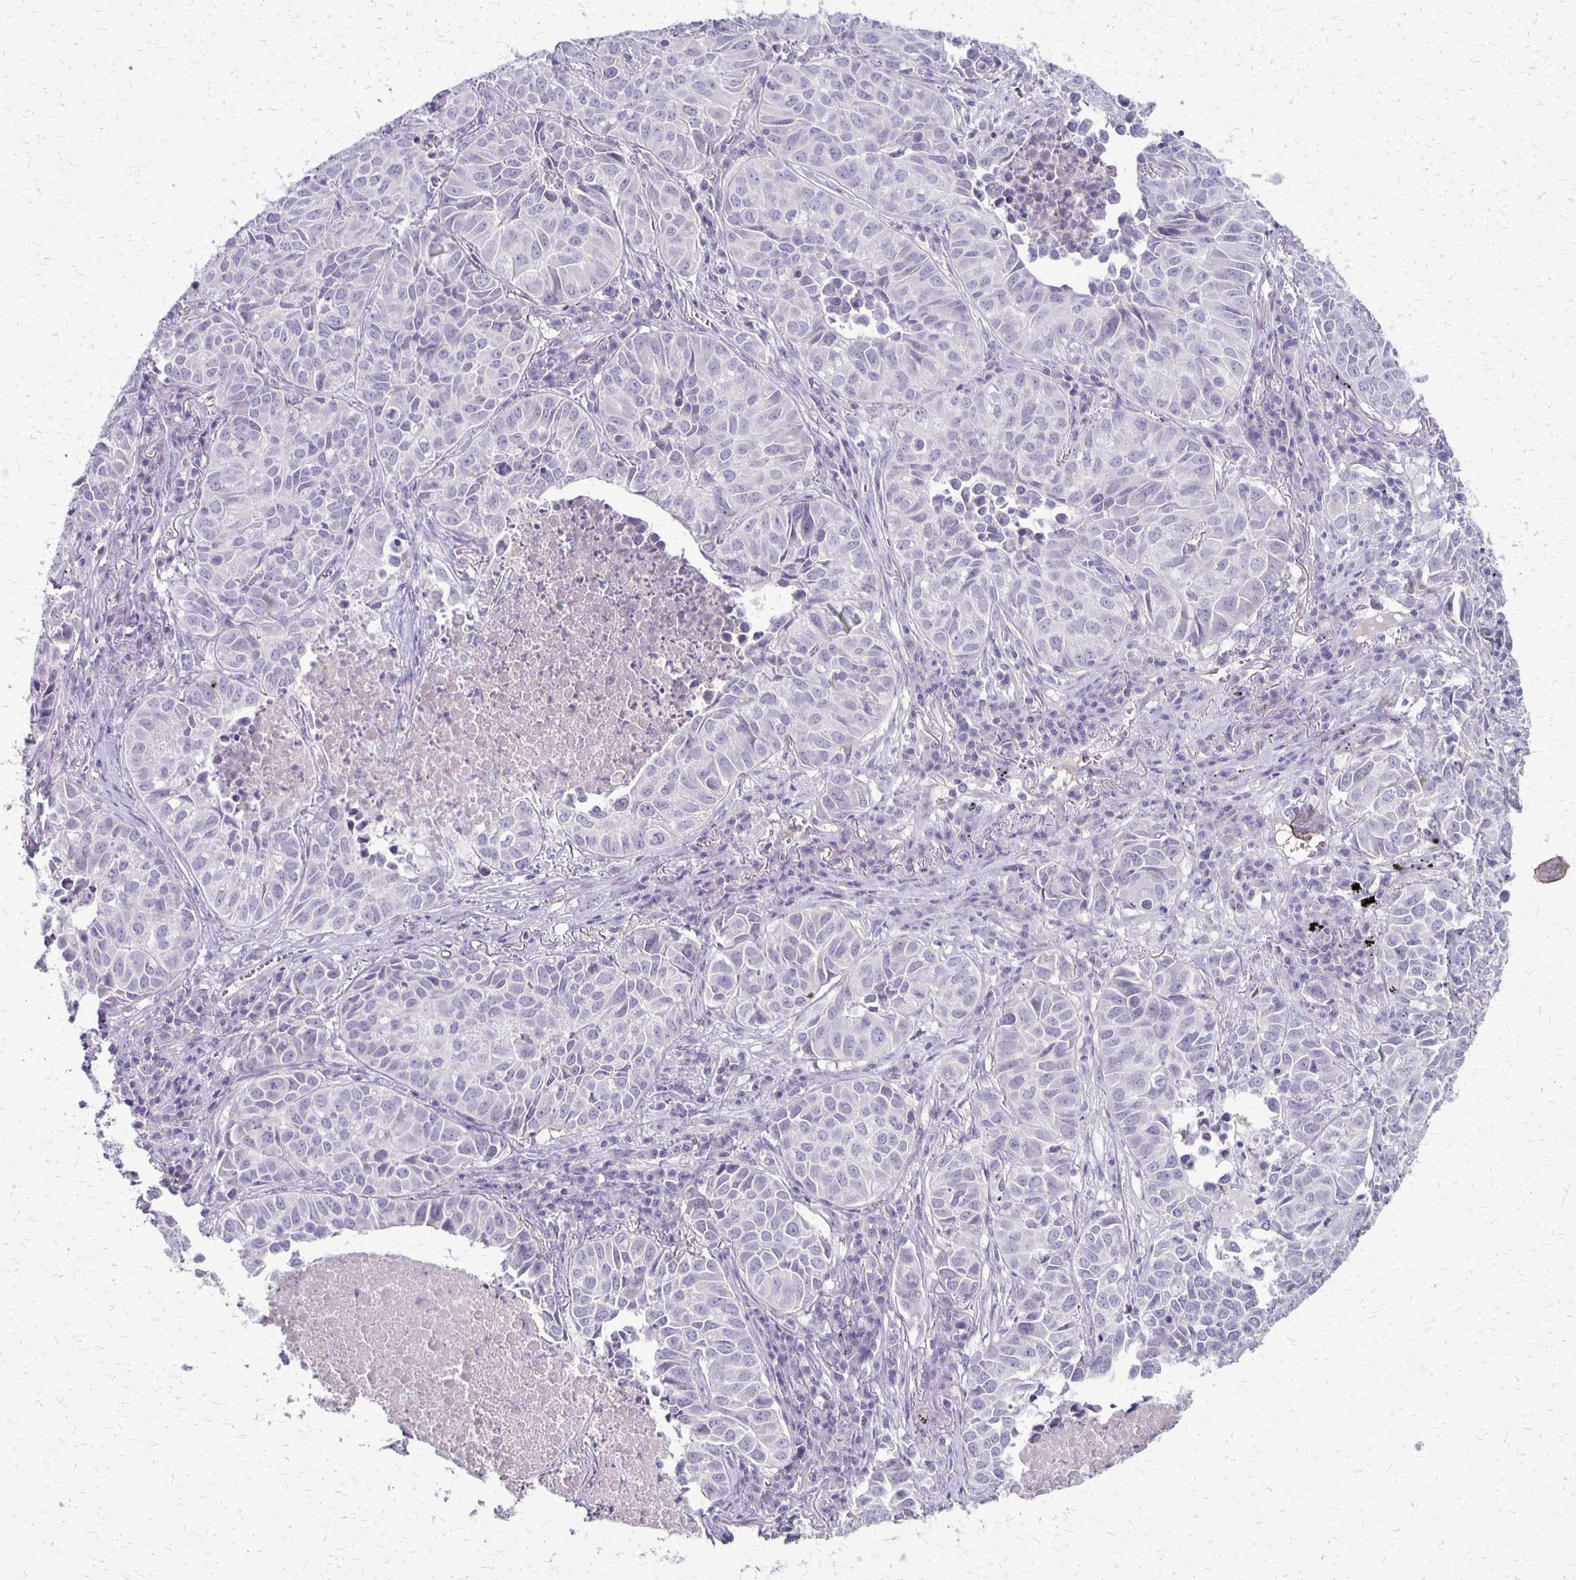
{"staining": {"intensity": "negative", "quantity": "none", "location": "none"}, "tissue": "lung cancer", "cell_type": "Tumor cells", "image_type": "cancer", "snomed": [{"axis": "morphology", "description": "Adenocarcinoma, NOS"}, {"axis": "topography", "description": "Lung"}], "caption": "DAB (3,3'-diaminobenzidine) immunohistochemical staining of human adenocarcinoma (lung) shows no significant positivity in tumor cells.", "gene": "SEPTIN5", "patient": {"sex": "female", "age": 50}}